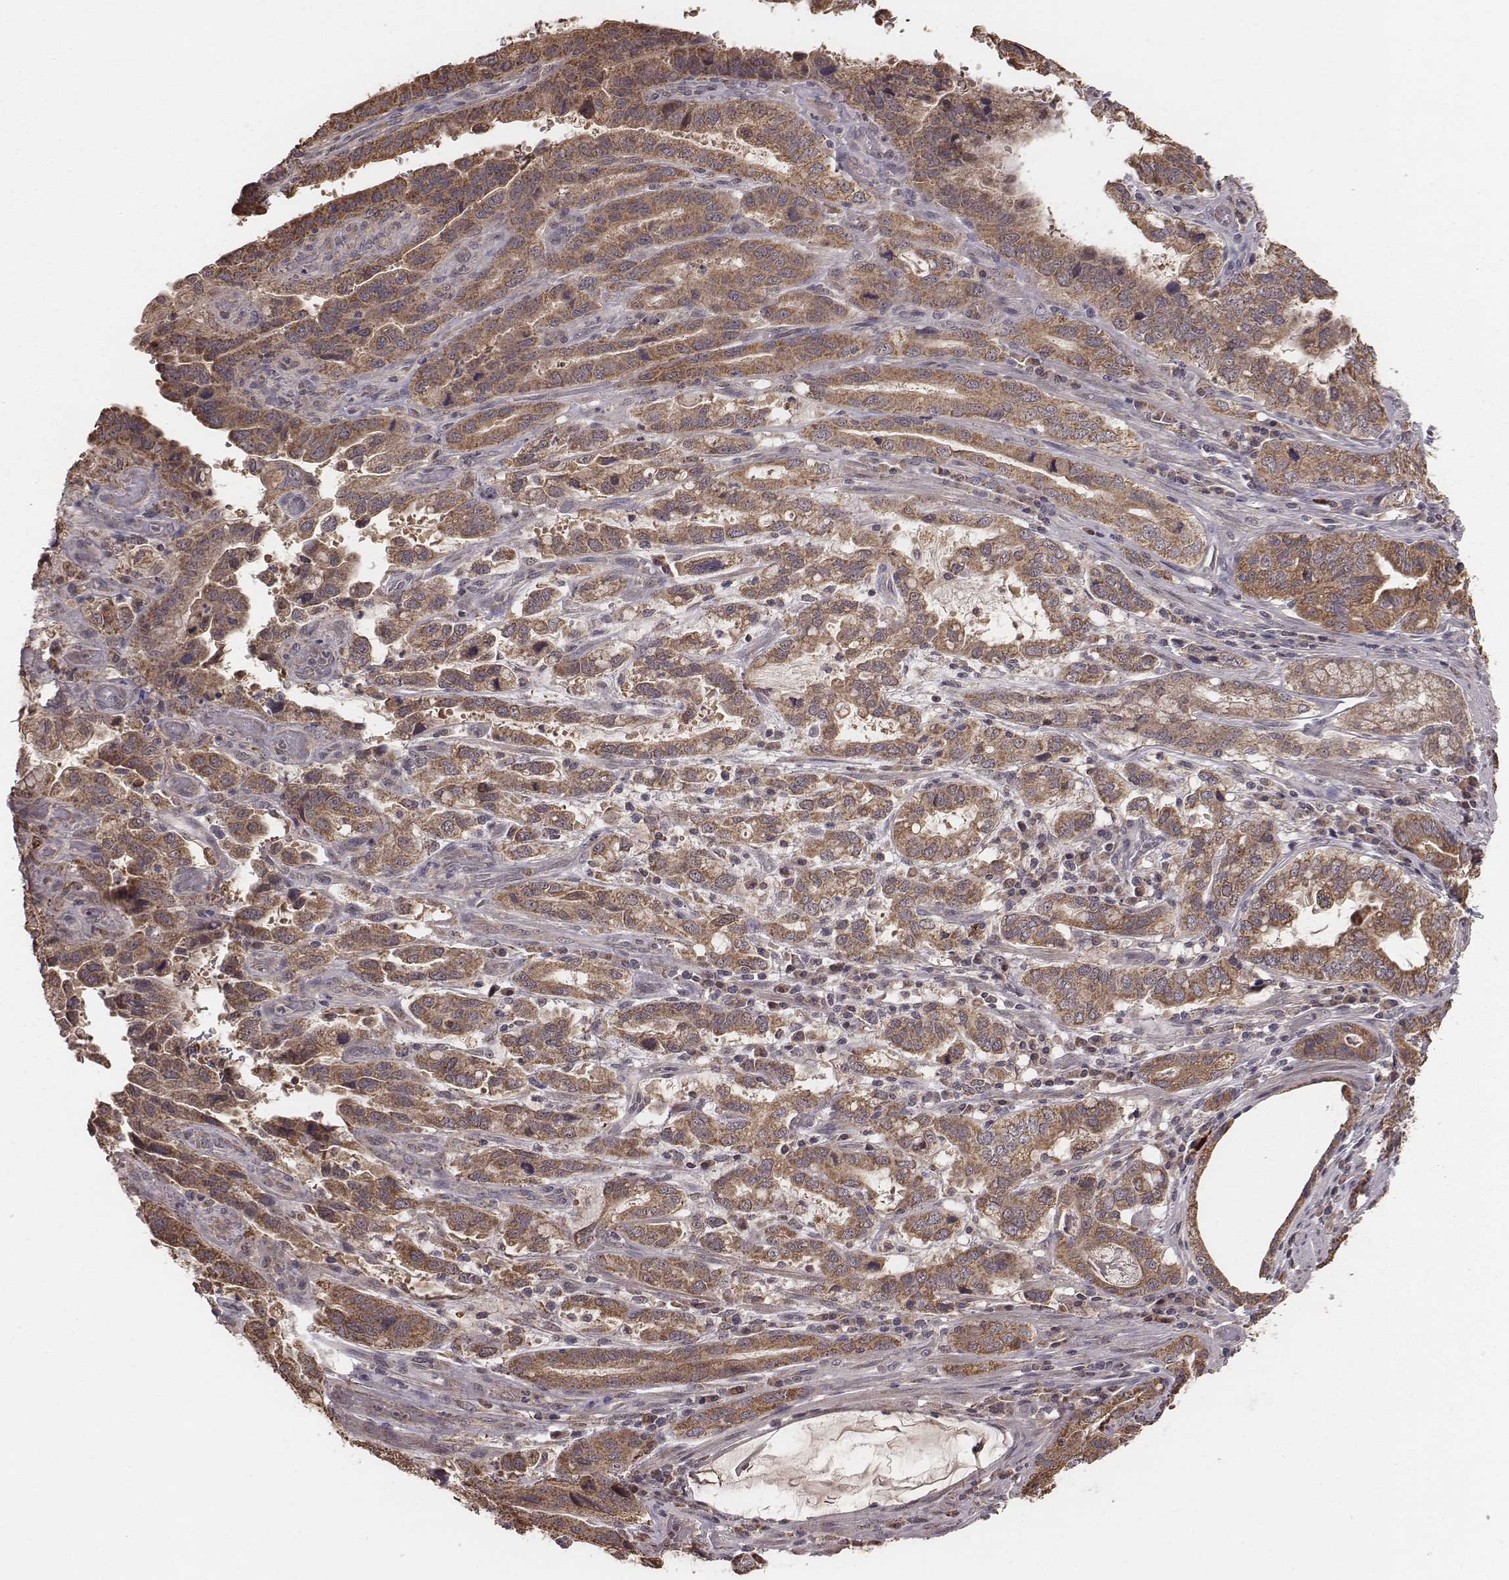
{"staining": {"intensity": "moderate", "quantity": ">75%", "location": "cytoplasmic/membranous"}, "tissue": "stomach cancer", "cell_type": "Tumor cells", "image_type": "cancer", "snomed": [{"axis": "morphology", "description": "Adenocarcinoma, NOS"}, {"axis": "topography", "description": "Stomach, lower"}], "caption": "The image demonstrates immunohistochemical staining of adenocarcinoma (stomach). There is moderate cytoplasmic/membranous positivity is seen in about >75% of tumor cells. (Stains: DAB in brown, nuclei in blue, Microscopy: brightfield microscopy at high magnification).", "gene": "PDCD2L", "patient": {"sex": "female", "age": 76}}